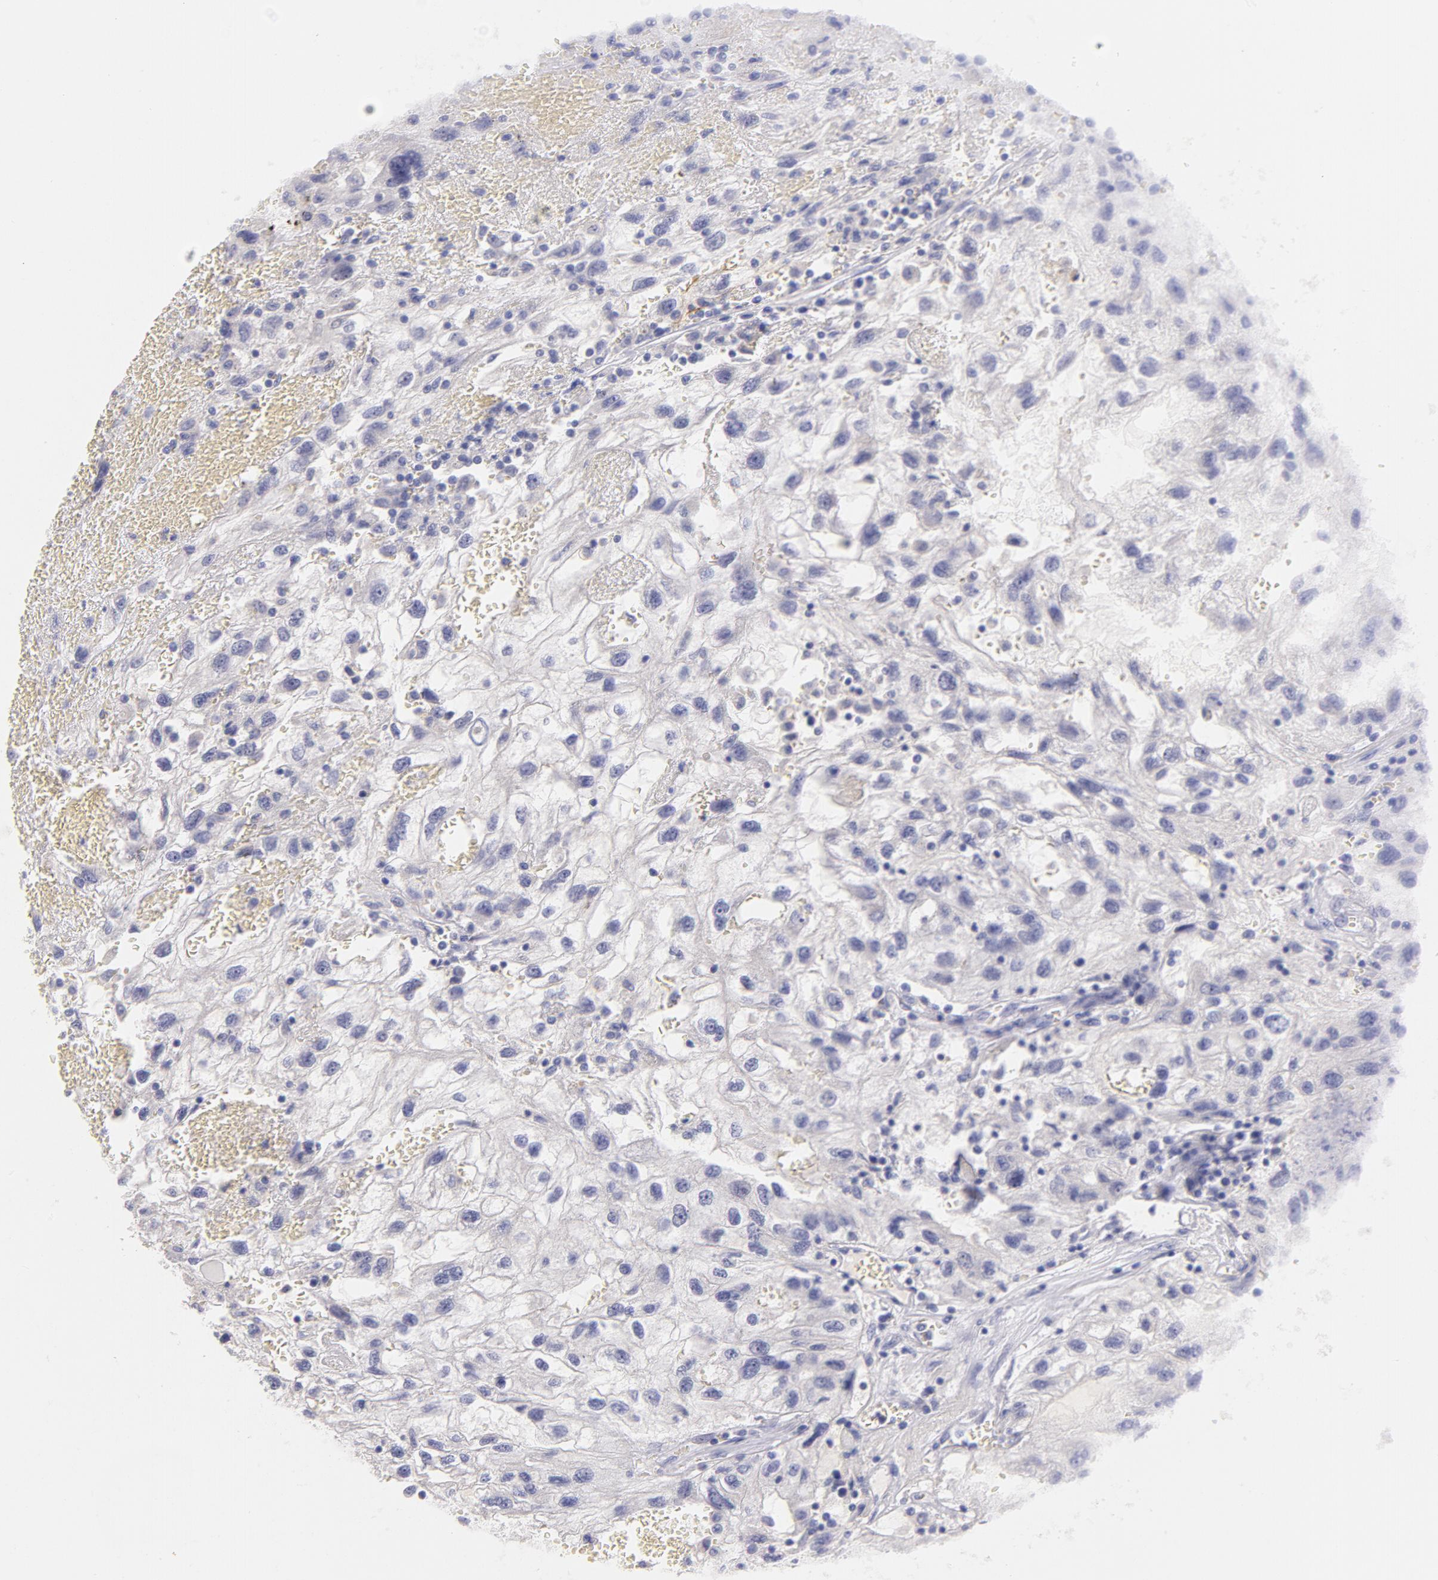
{"staining": {"intensity": "negative", "quantity": "none", "location": "none"}, "tissue": "renal cancer", "cell_type": "Tumor cells", "image_type": "cancer", "snomed": [{"axis": "morphology", "description": "Normal tissue, NOS"}, {"axis": "morphology", "description": "Adenocarcinoma, NOS"}, {"axis": "topography", "description": "Kidney"}], "caption": "The image exhibits no significant staining in tumor cells of adenocarcinoma (renal).", "gene": "CD44", "patient": {"sex": "male", "age": 71}}